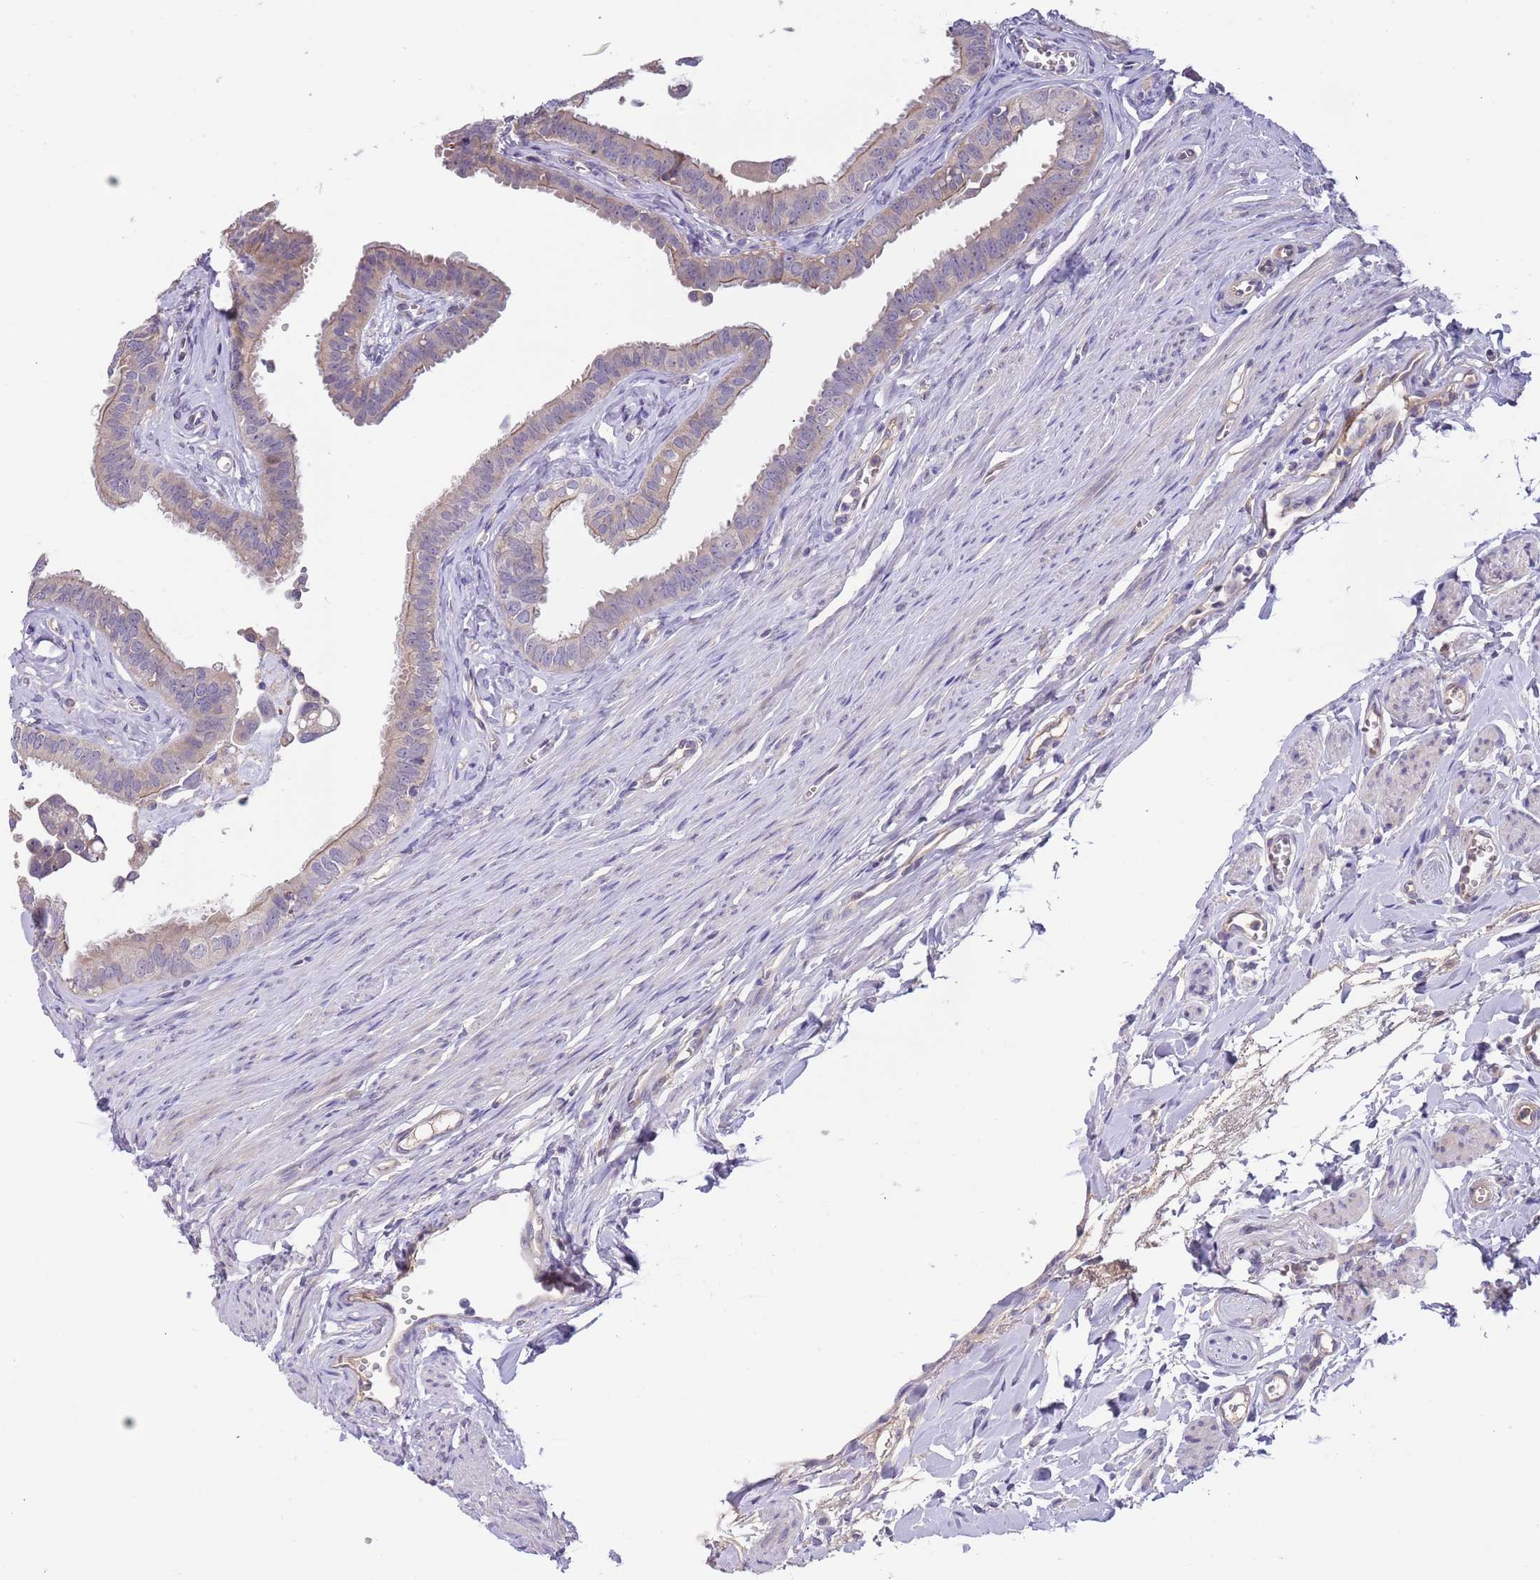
{"staining": {"intensity": "moderate", "quantity": "<25%", "location": "cytoplasmic/membranous"}, "tissue": "fallopian tube", "cell_type": "Glandular cells", "image_type": "normal", "snomed": [{"axis": "morphology", "description": "Normal tissue, NOS"}, {"axis": "morphology", "description": "Carcinoma, NOS"}, {"axis": "topography", "description": "Fallopian tube"}, {"axis": "topography", "description": "Ovary"}], "caption": "The immunohistochemical stain labels moderate cytoplasmic/membranous staining in glandular cells of normal fallopian tube. (Stains: DAB (3,3'-diaminobenzidine) in brown, nuclei in blue, Microscopy: brightfield microscopy at high magnification).", "gene": "CABYR", "patient": {"sex": "female", "age": 59}}